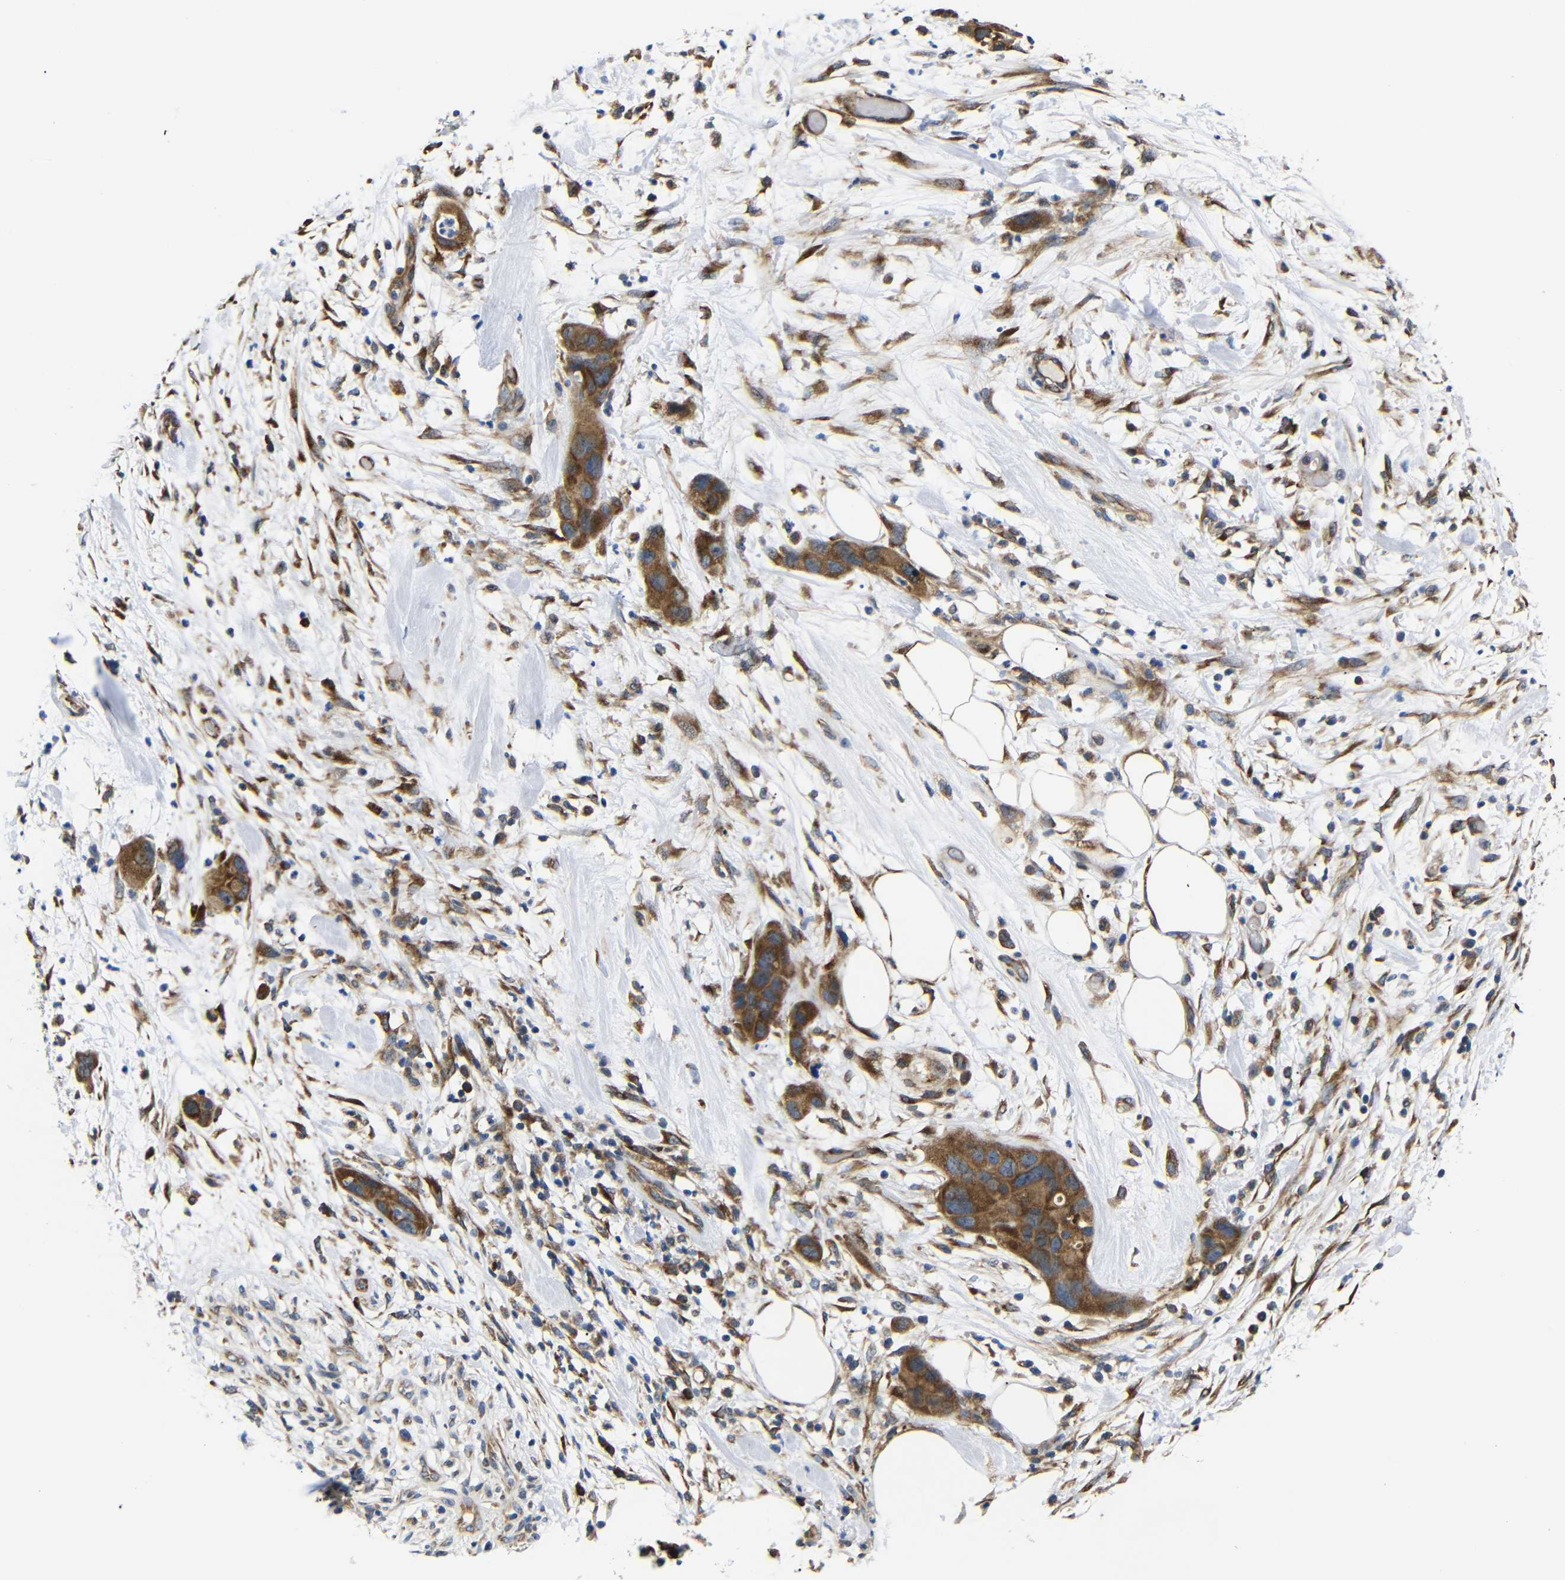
{"staining": {"intensity": "strong", "quantity": ">75%", "location": "cytoplasmic/membranous"}, "tissue": "pancreatic cancer", "cell_type": "Tumor cells", "image_type": "cancer", "snomed": [{"axis": "morphology", "description": "Adenocarcinoma, NOS"}, {"axis": "topography", "description": "Pancreas"}], "caption": "Human pancreatic cancer (adenocarcinoma) stained for a protein (brown) demonstrates strong cytoplasmic/membranous positive positivity in approximately >75% of tumor cells.", "gene": "KANK4", "patient": {"sex": "female", "age": 71}}